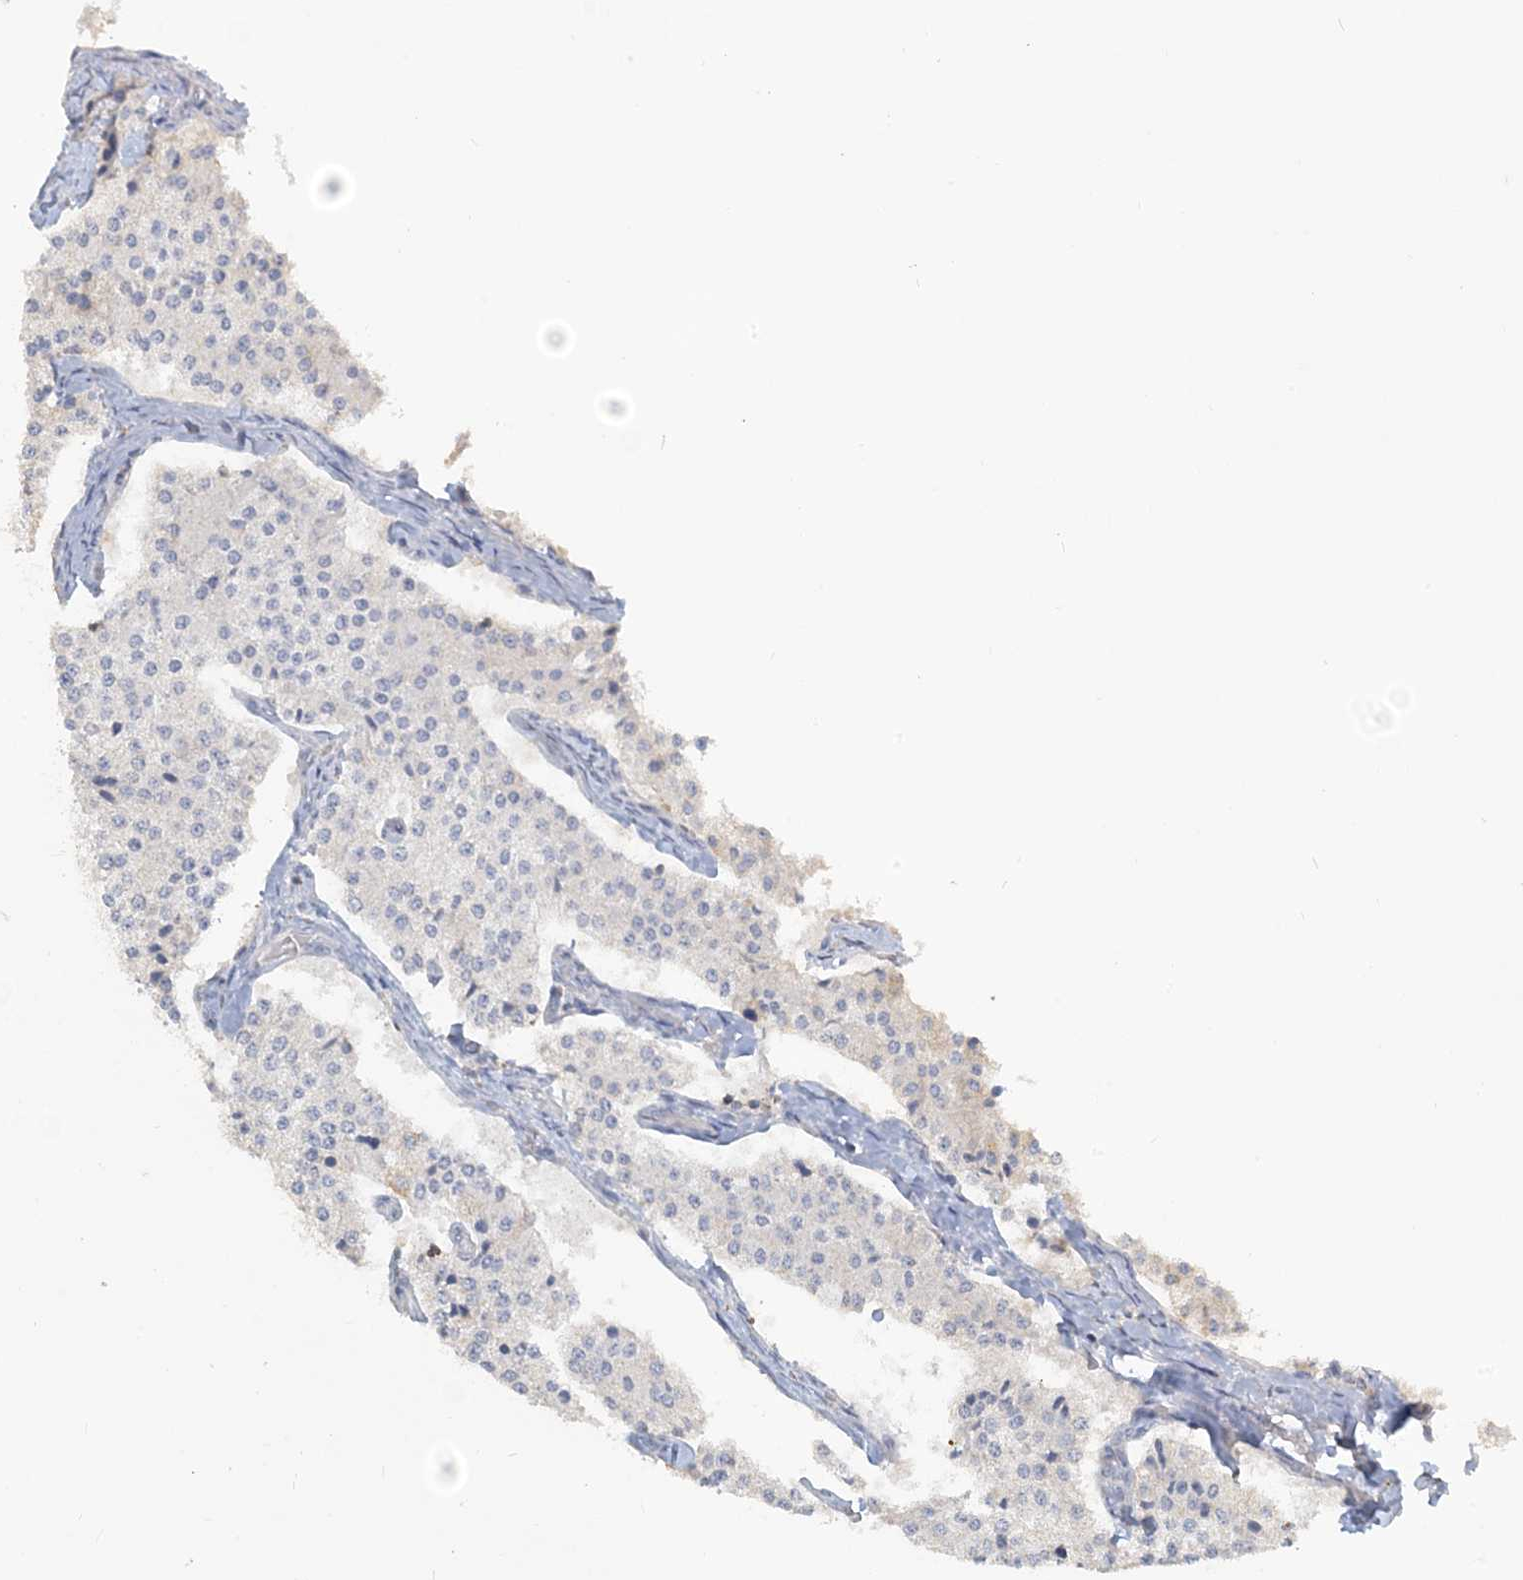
{"staining": {"intensity": "negative", "quantity": "none", "location": "none"}, "tissue": "carcinoid", "cell_type": "Tumor cells", "image_type": "cancer", "snomed": [{"axis": "morphology", "description": "Carcinoid, malignant, NOS"}, {"axis": "topography", "description": "Colon"}], "caption": "This micrograph is of carcinoid (malignant) stained with immunohistochemistry (IHC) to label a protein in brown with the nuclei are counter-stained blue. There is no expression in tumor cells.", "gene": "NPHS2", "patient": {"sex": "female", "age": 52}}